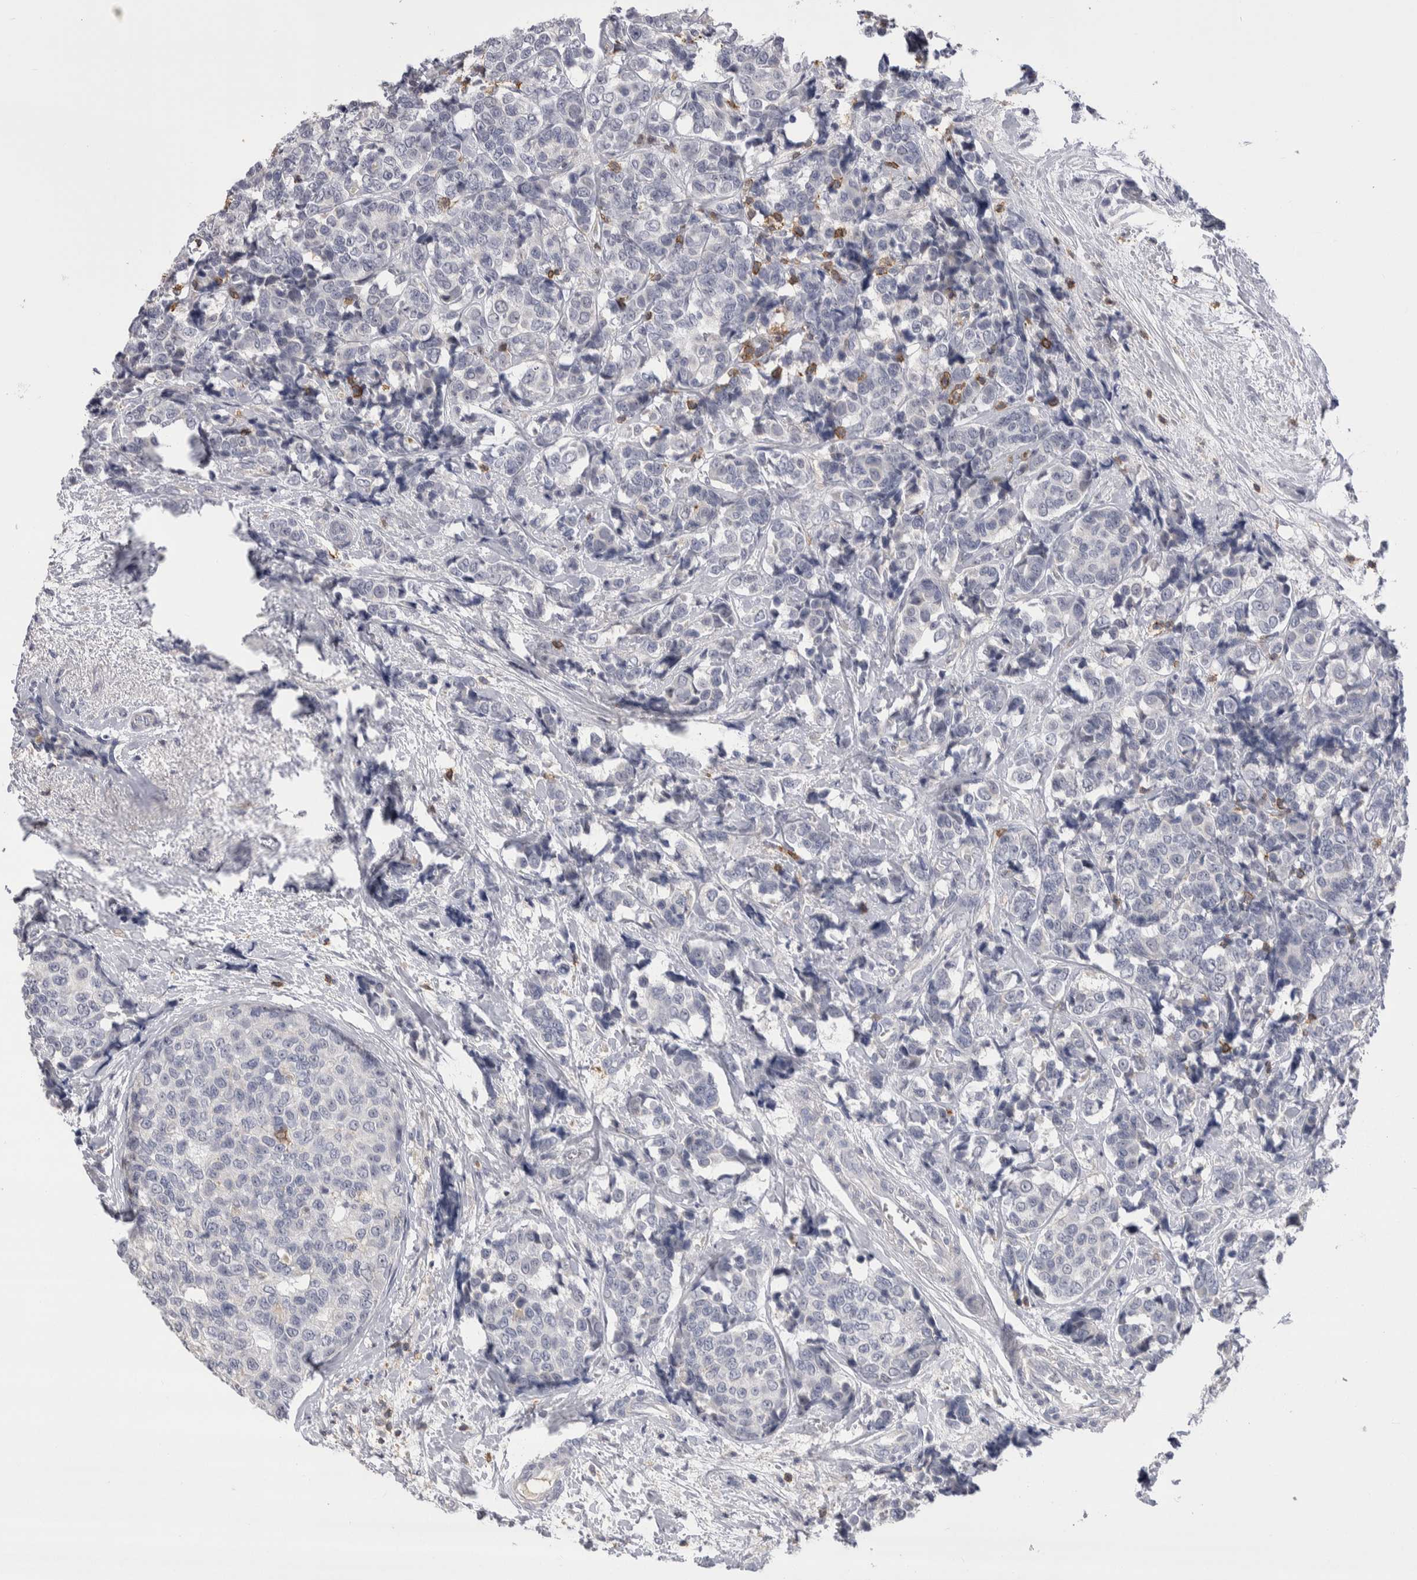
{"staining": {"intensity": "negative", "quantity": "none", "location": "none"}, "tissue": "breast cancer", "cell_type": "Tumor cells", "image_type": "cancer", "snomed": [{"axis": "morphology", "description": "Normal tissue, NOS"}, {"axis": "morphology", "description": "Duct carcinoma"}, {"axis": "topography", "description": "Breast"}], "caption": "Immunohistochemistry of human breast cancer displays no positivity in tumor cells.", "gene": "CEP295NL", "patient": {"sex": "female", "age": 43}}